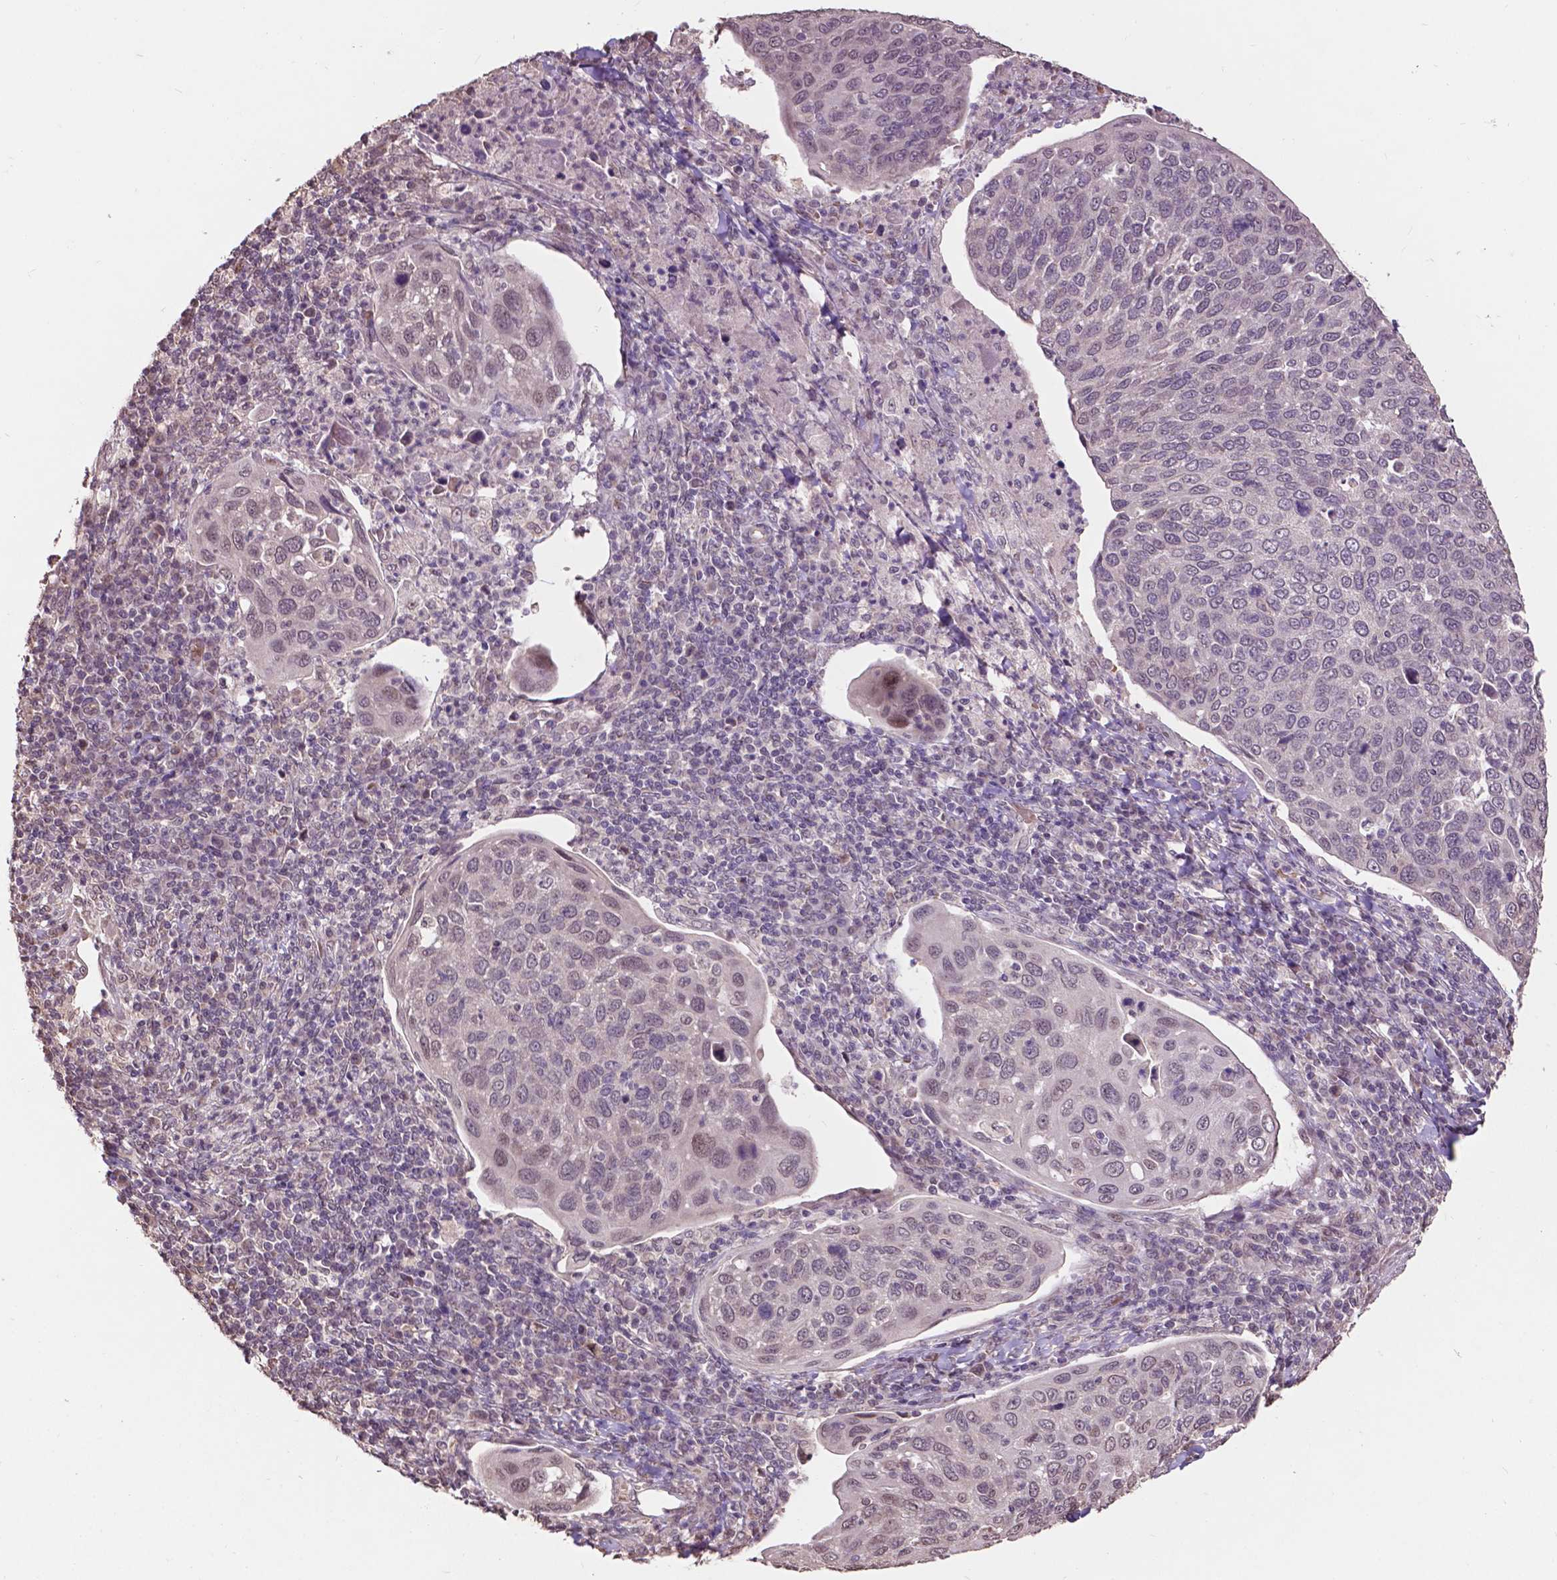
{"staining": {"intensity": "negative", "quantity": "none", "location": "none"}, "tissue": "cervical cancer", "cell_type": "Tumor cells", "image_type": "cancer", "snomed": [{"axis": "morphology", "description": "Squamous cell carcinoma, NOS"}, {"axis": "topography", "description": "Cervix"}], "caption": "Protein analysis of cervical cancer reveals no significant staining in tumor cells.", "gene": "GLRA2", "patient": {"sex": "female", "age": 54}}